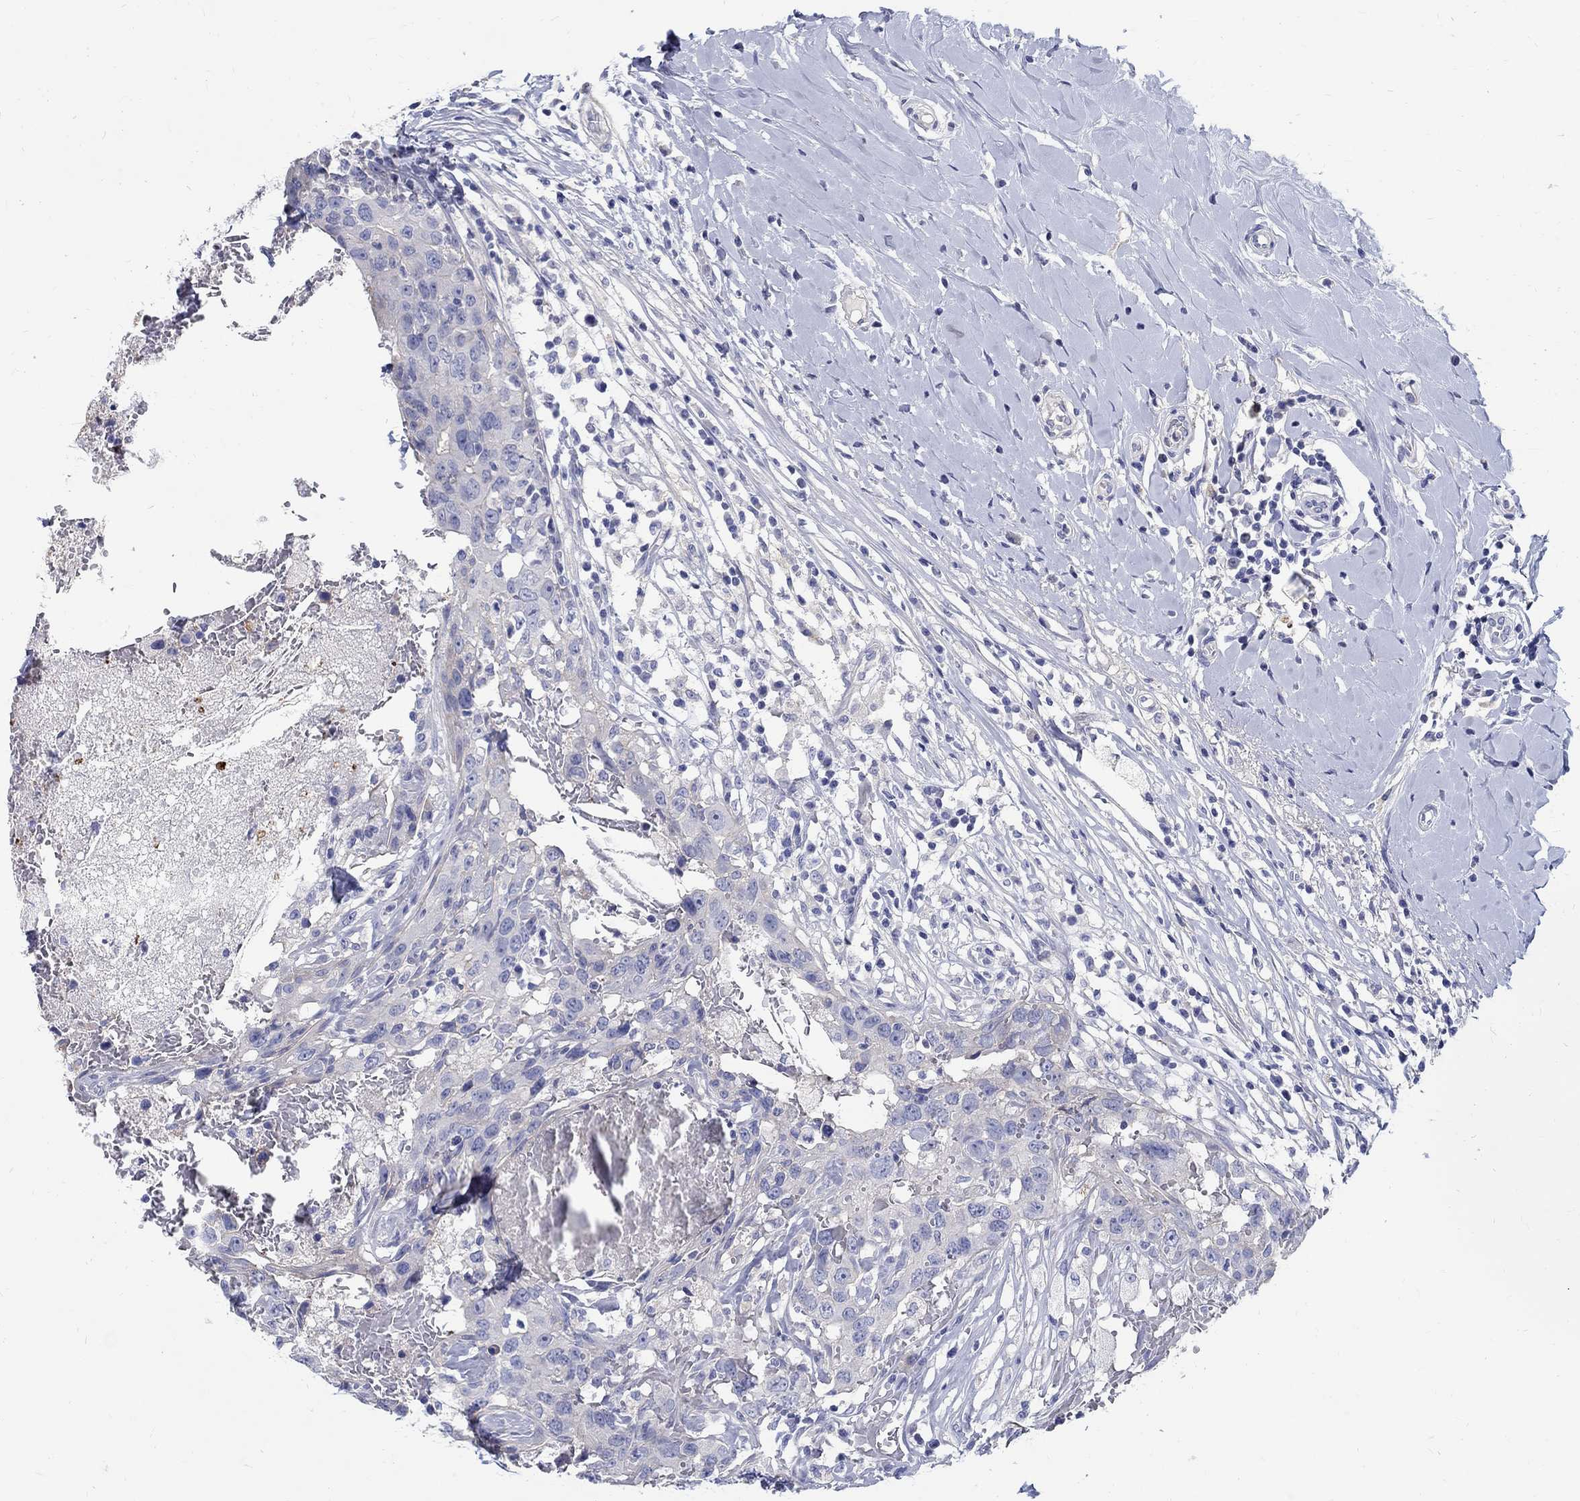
{"staining": {"intensity": "negative", "quantity": "none", "location": "none"}, "tissue": "breast cancer", "cell_type": "Tumor cells", "image_type": "cancer", "snomed": [{"axis": "morphology", "description": "Duct carcinoma"}, {"axis": "topography", "description": "Breast"}], "caption": "High power microscopy micrograph of an immunohistochemistry histopathology image of breast infiltrating ductal carcinoma, revealing no significant expression in tumor cells. (DAB immunohistochemistry, high magnification).", "gene": "SOX2", "patient": {"sex": "female", "age": 27}}